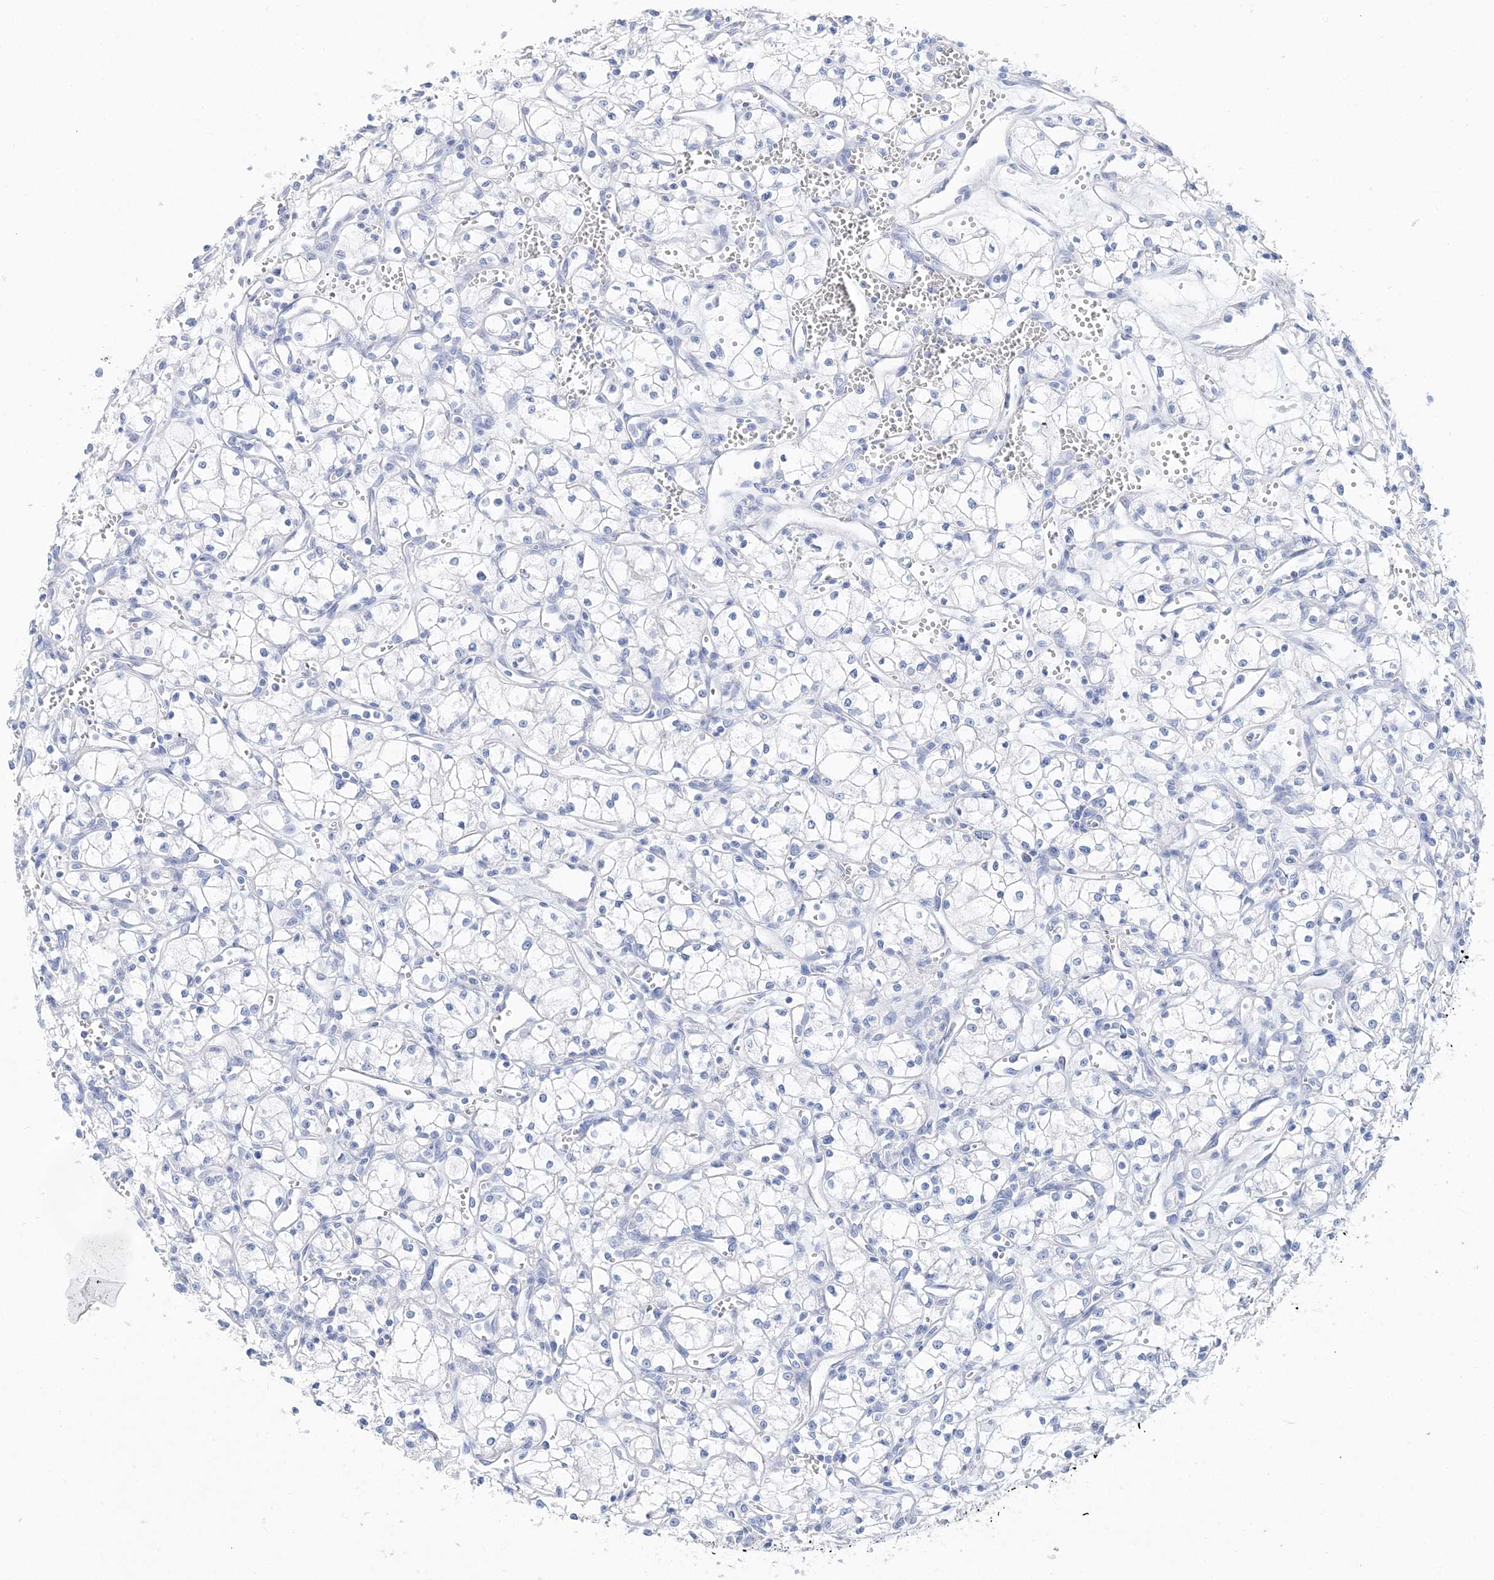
{"staining": {"intensity": "negative", "quantity": "none", "location": "none"}, "tissue": "renal cancer", "cell_type": "Tumor cells", "image_type": "cancer", "snomed": [{"axis": "morphology", "description": "Adenocarcinoma, NOS"}, {"axis": "topography", "description": "Kidney"}], "caption": "This is a image of immunohistochemistry staining of renal cancer, which shows no expression in tumor cells.", "gene": "TSPYL6", "patient": {"sex": "male", "age": 59}}